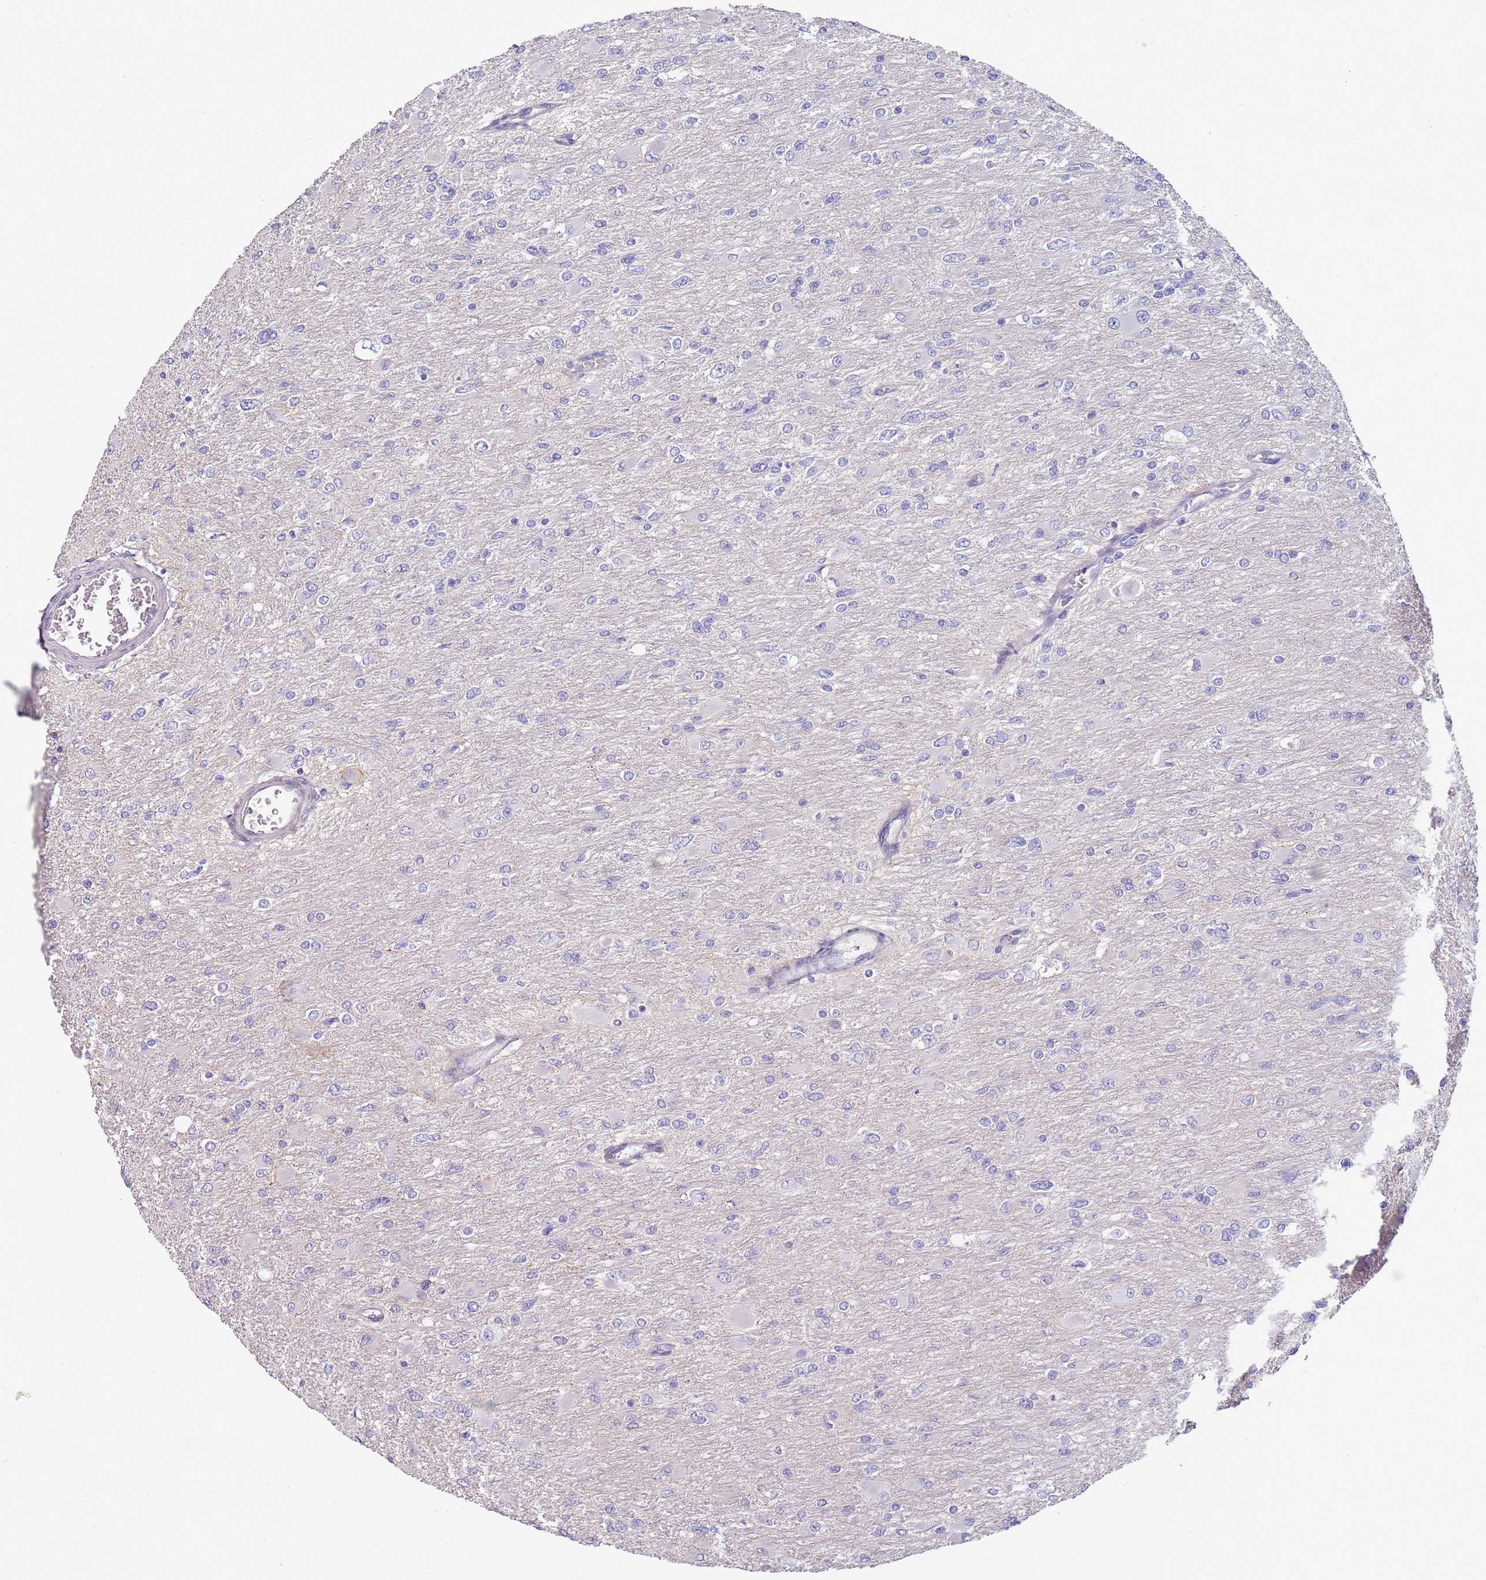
{"staining": {"intensity": "negative", "quantity": "none", "location": "none"}, "tissue": "glioma", "cell_type": "Tumor cells", "image_type": "cancer", "snomed": [{"axis": "morphology", "description": "Glioma, malignant, High grade"}, {"axis": "topography", "description": "Cerebral cortex"}], "caption": "An IHC photomicrograph of glioma is shown. There is no staining in tumor cells of glioma. (DAB immunohistochemistry (IHC), high magnification).", "gene": "NBPF3", "patient": {"sex": "female", "age": 36}}